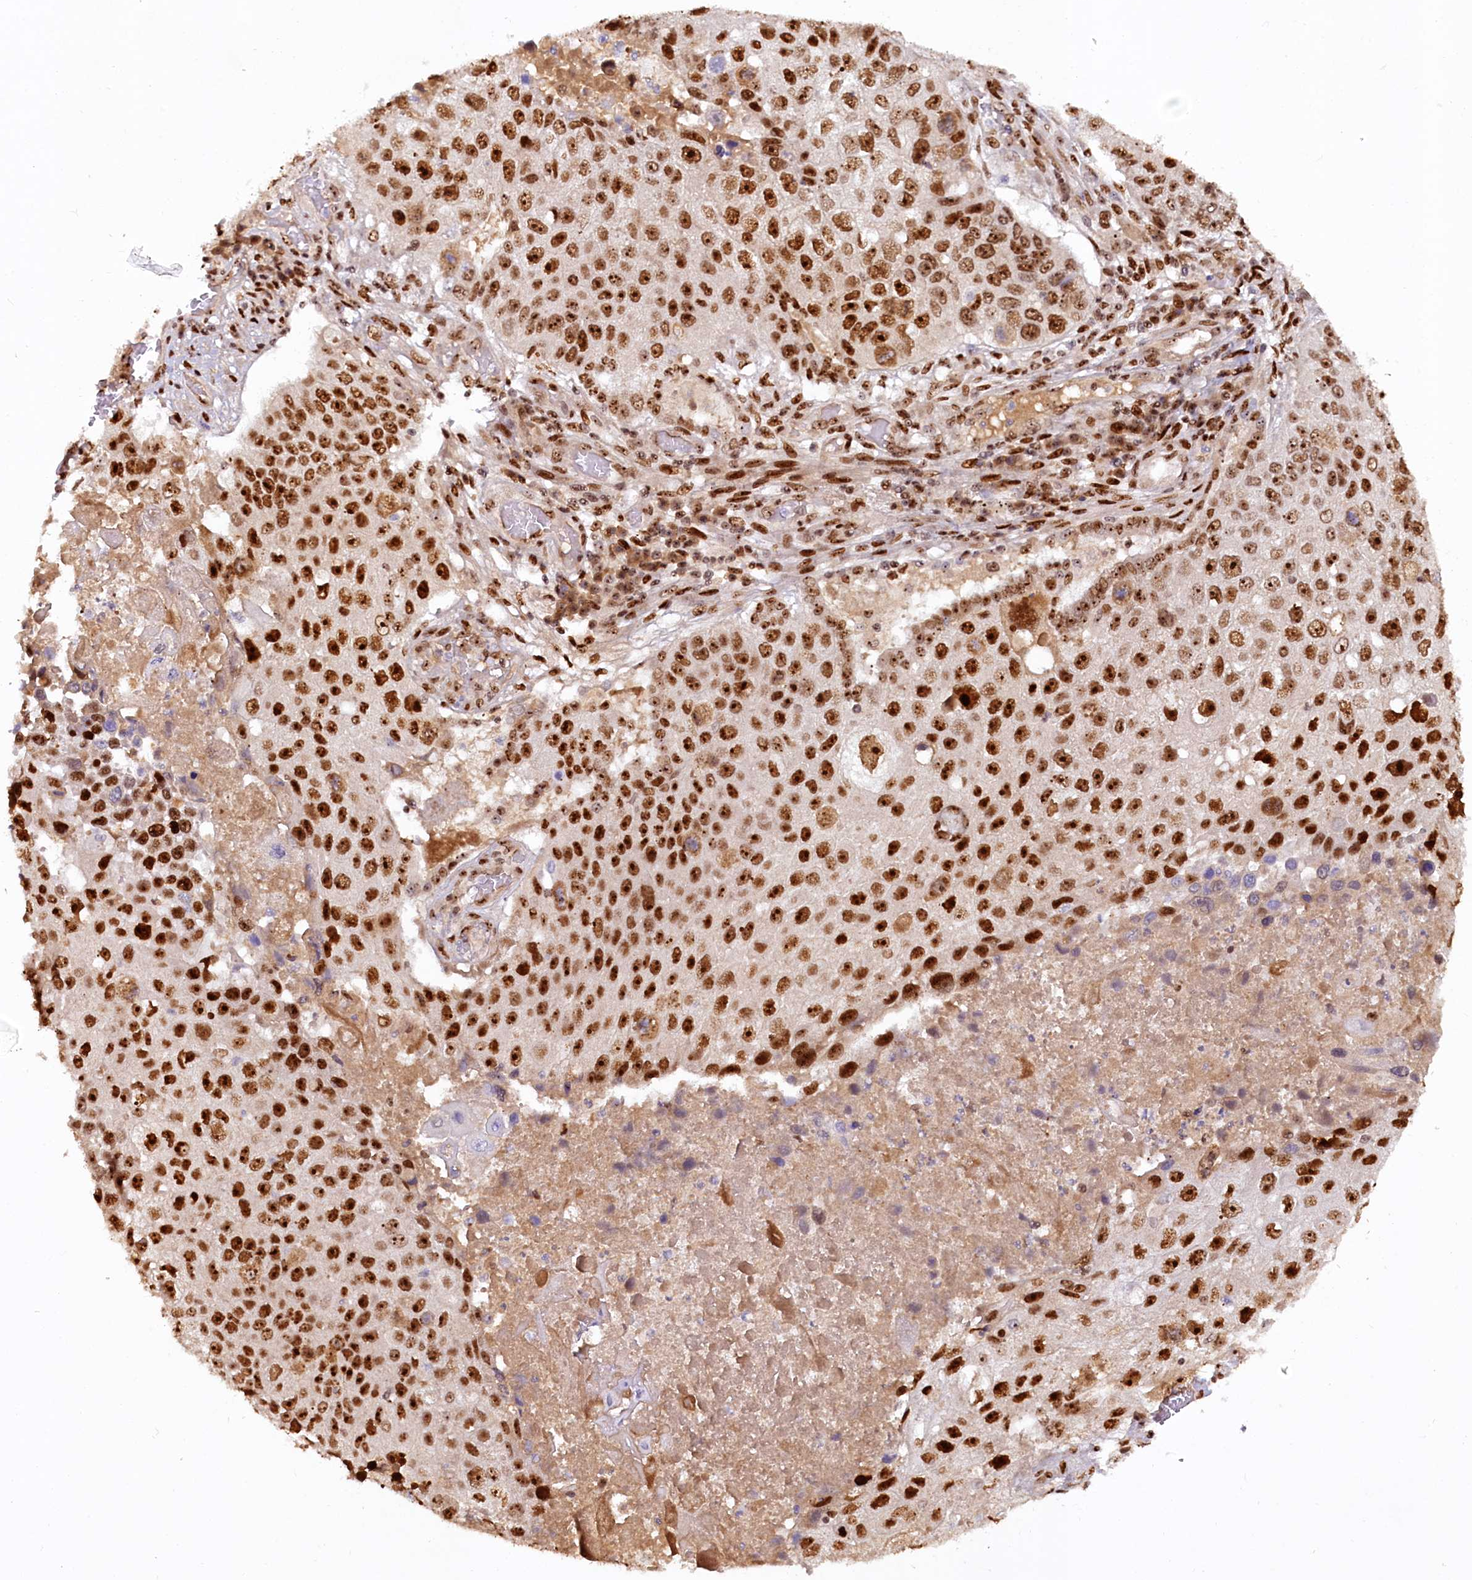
{"staining": {"intensity": "strong", "quantity": ">75%", "location": "nuclear"}, "tissue": "lung cancer", "cell_type": "Tumor cells", "image_type": "cancer", "snomed": [{"axis": "morphology", "description": "Squamous cell carcinoma, NOS"}, {"axis": "topography", "description": "Lung"}], "caption": "Immunohistochemistry (IHC) (DAB) staining of human lung cancer shows strong nuclear protein positivity in approximately >75% of tumor cells. The protein of interest is stained brown, and the nuclei are stained in blue (DAB IHC with brightfield microscopy, high magnification).", "gene": "TCOF1", "patient": {"sex": "male", "age": 61}}